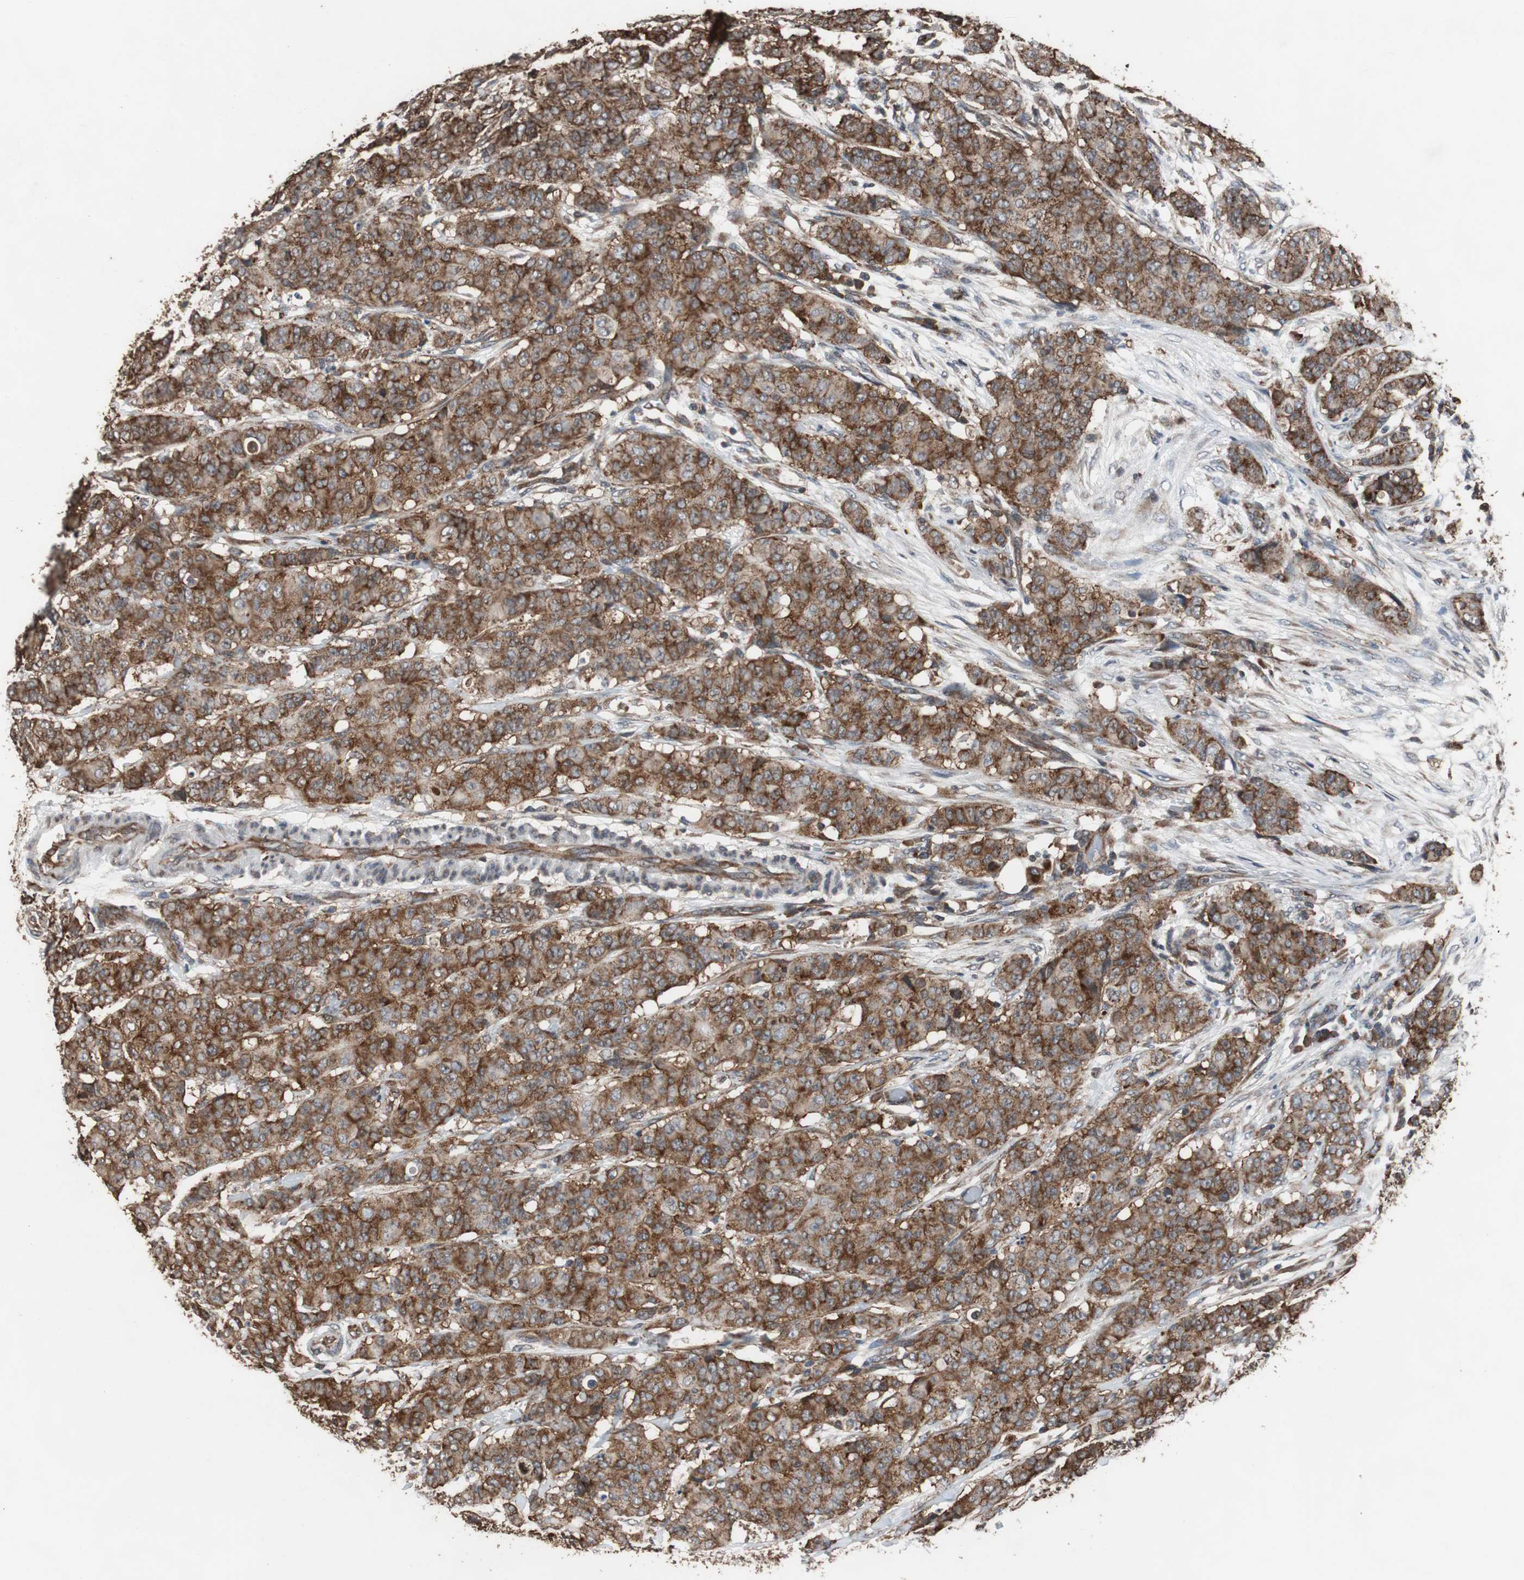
{"staining": {"intensity": "strong", "quantity": ">75%", "location": "cytoplasmic/membranous"}, "tissue": "breast cancer", "cell_type": "Tumor cells", "image_type": "cancer", "snomed": [{"axis": "morphology", "description": "Duct carcinoma"}, {"axis": "topography", "description": "Breast"}], "caption": "Tumor cells display strong cytoplasmic/membranous staining in about >75% of cells in breast cancer (intraductal carcinoma). (brown staining indicates protein expression, while blue staining denotes nuclei).", "gene": "USP10", "patient": {"sex": "female", "age": 40}}